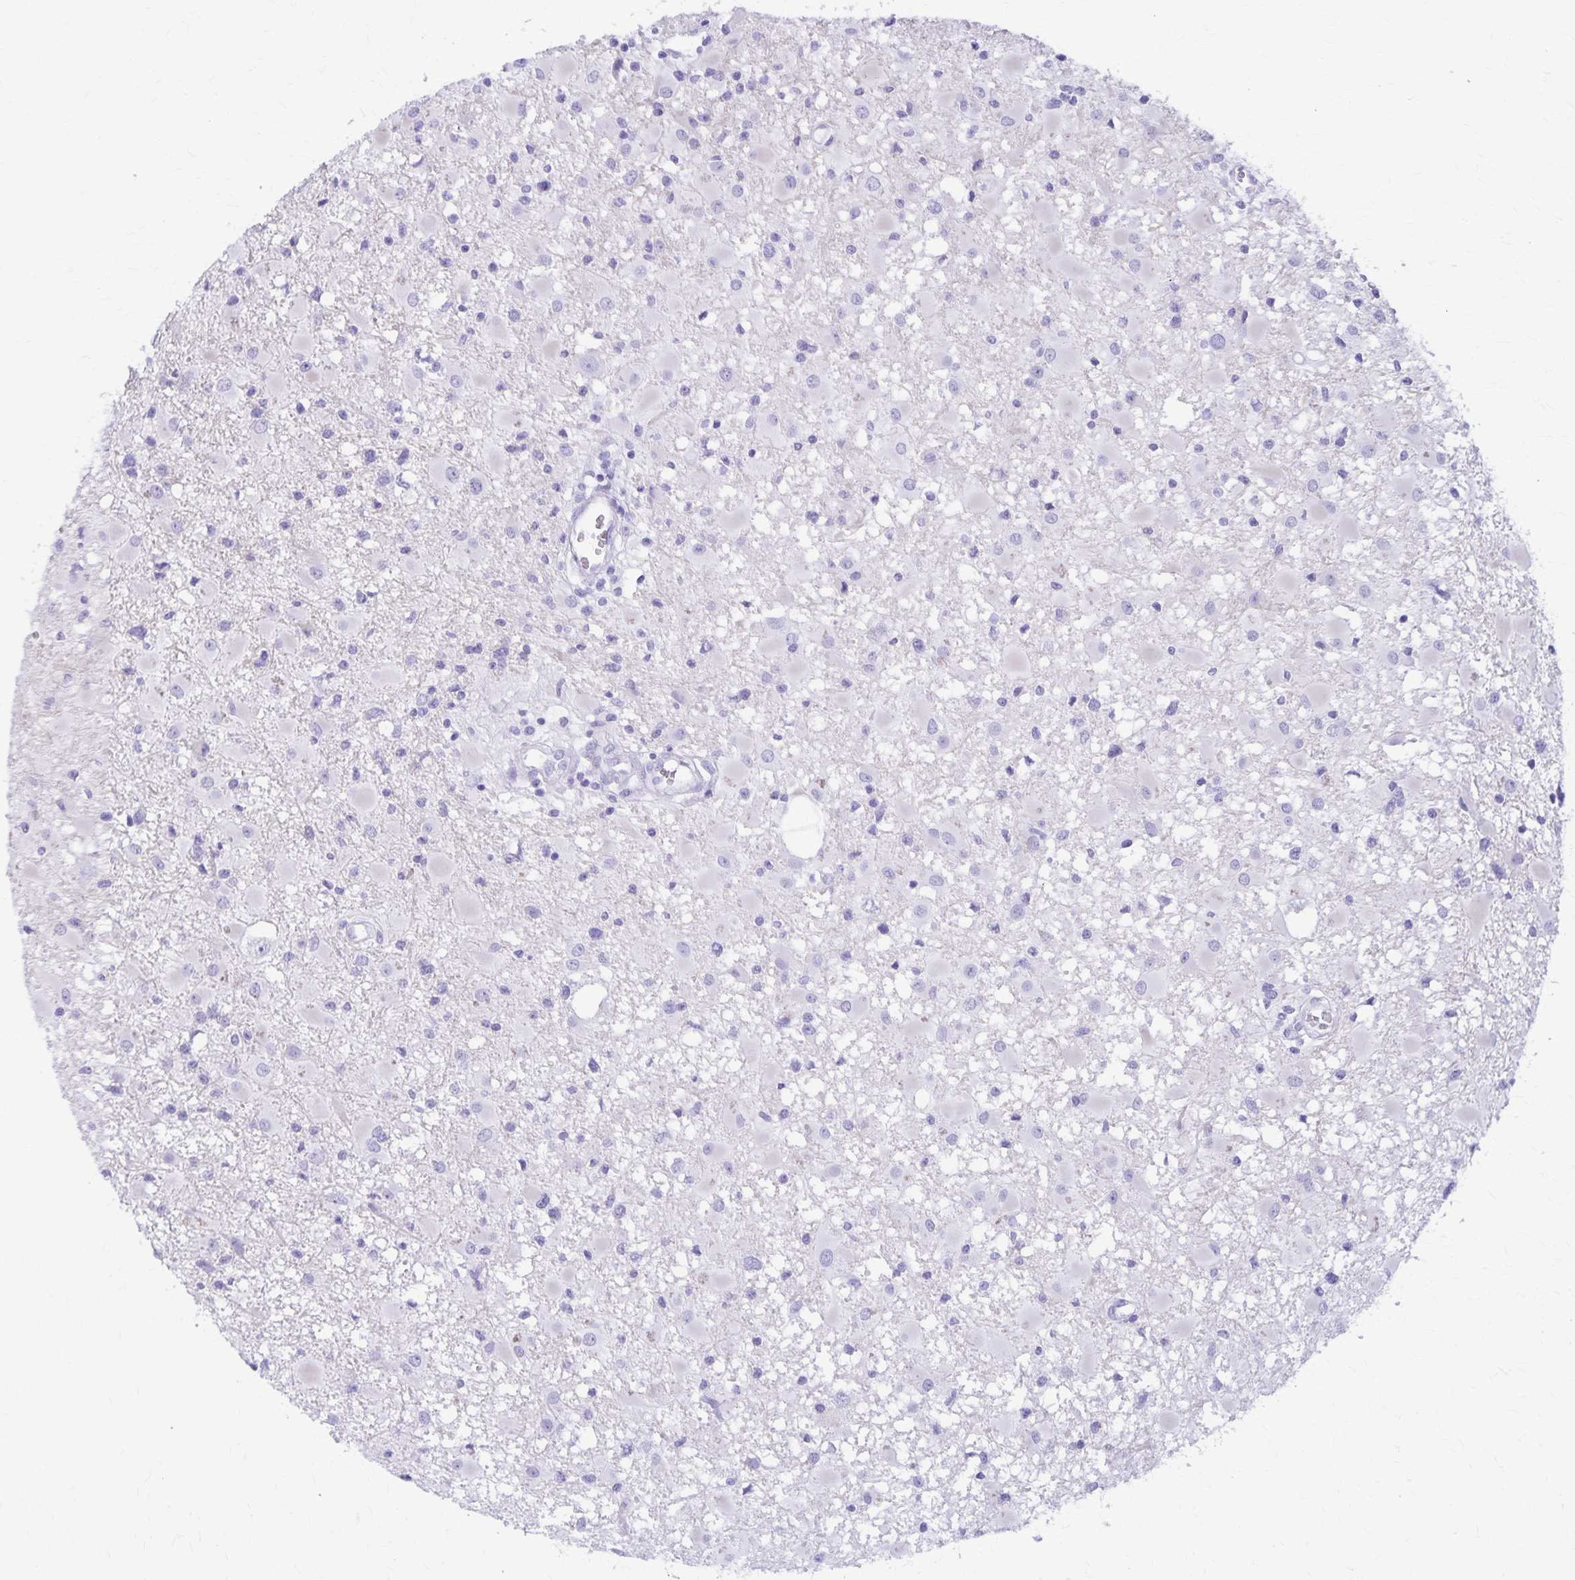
{"staining": {"intensity": "negative", "quantity": "none", "location": "none"}, "tissue": "glioma", "cell_type": "Tumor cells", "image_type": "cancer", "snomed": [{"axis": "morphology", "description": "Glioma, malignant, High grade"}, {"axis": "topography", "description": "Brain"}], "caption": "Immunohistochemistry histopathology image of malignant glioma (high-grade) stained for a protein (brown), which shows no positivity in tumor cells.", "gene": "DEFA5", "patient": {"sex": "male", "age": 54}}